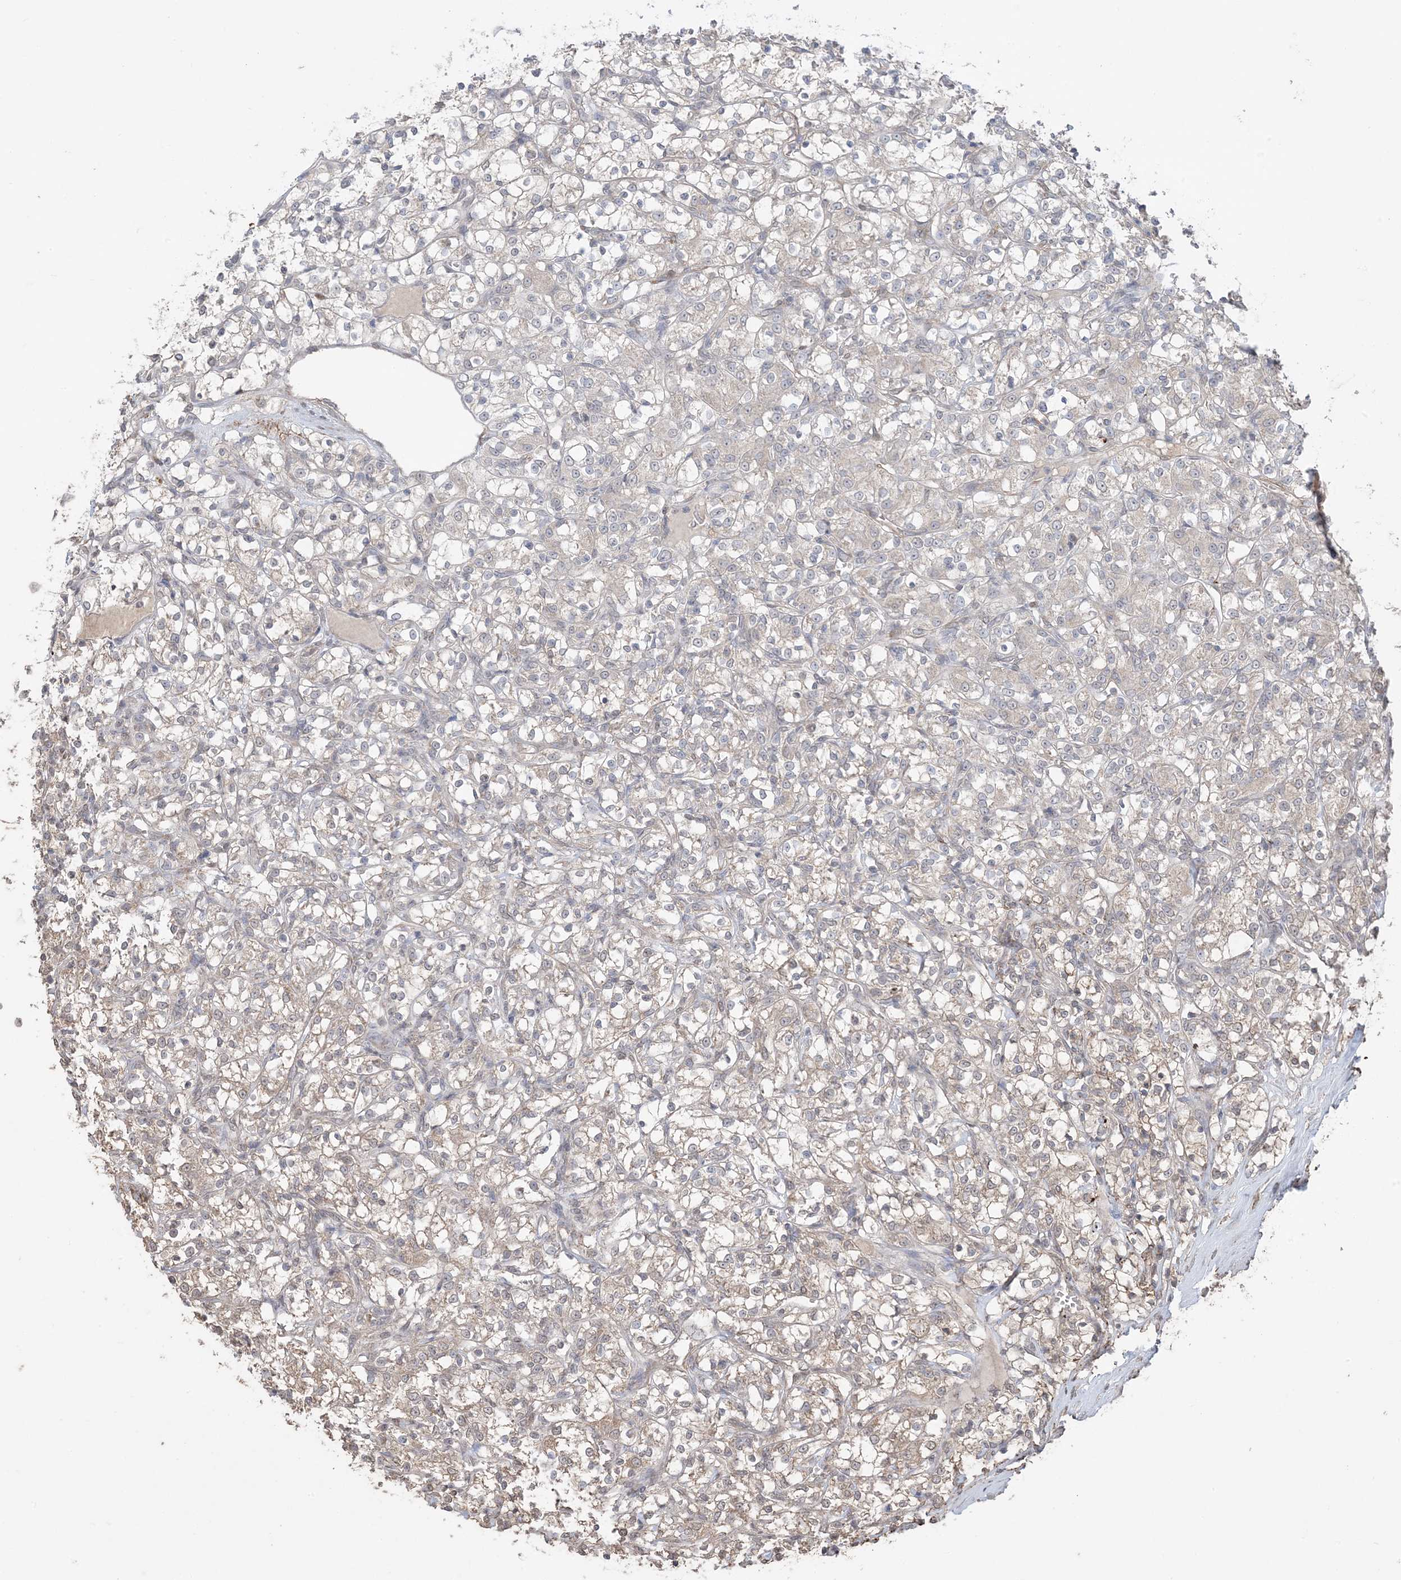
{"staining": {"intensity": "weak", "quantity": "25%-75%", "location": "cytoplasmic/membranous"}, "tissue": "renal cancer", "cell_type": "Tumor cells", "image_type": "cancer", "snomed": [{"axis": "morphology", "description": "Adenocarcinoma, NOS"}, {"axis": "topography", "description": "Kidney"}], "caption": "Immunohistochemistry (IHC) micrograph of human renal cancer stained for a protein (brown), which displays low levels of weak cytoplasmic/membranous positivity in about 25%-75% of tumor cells.", "gene": "XRN1", "patient": {"sex": "female", "age": 69}}